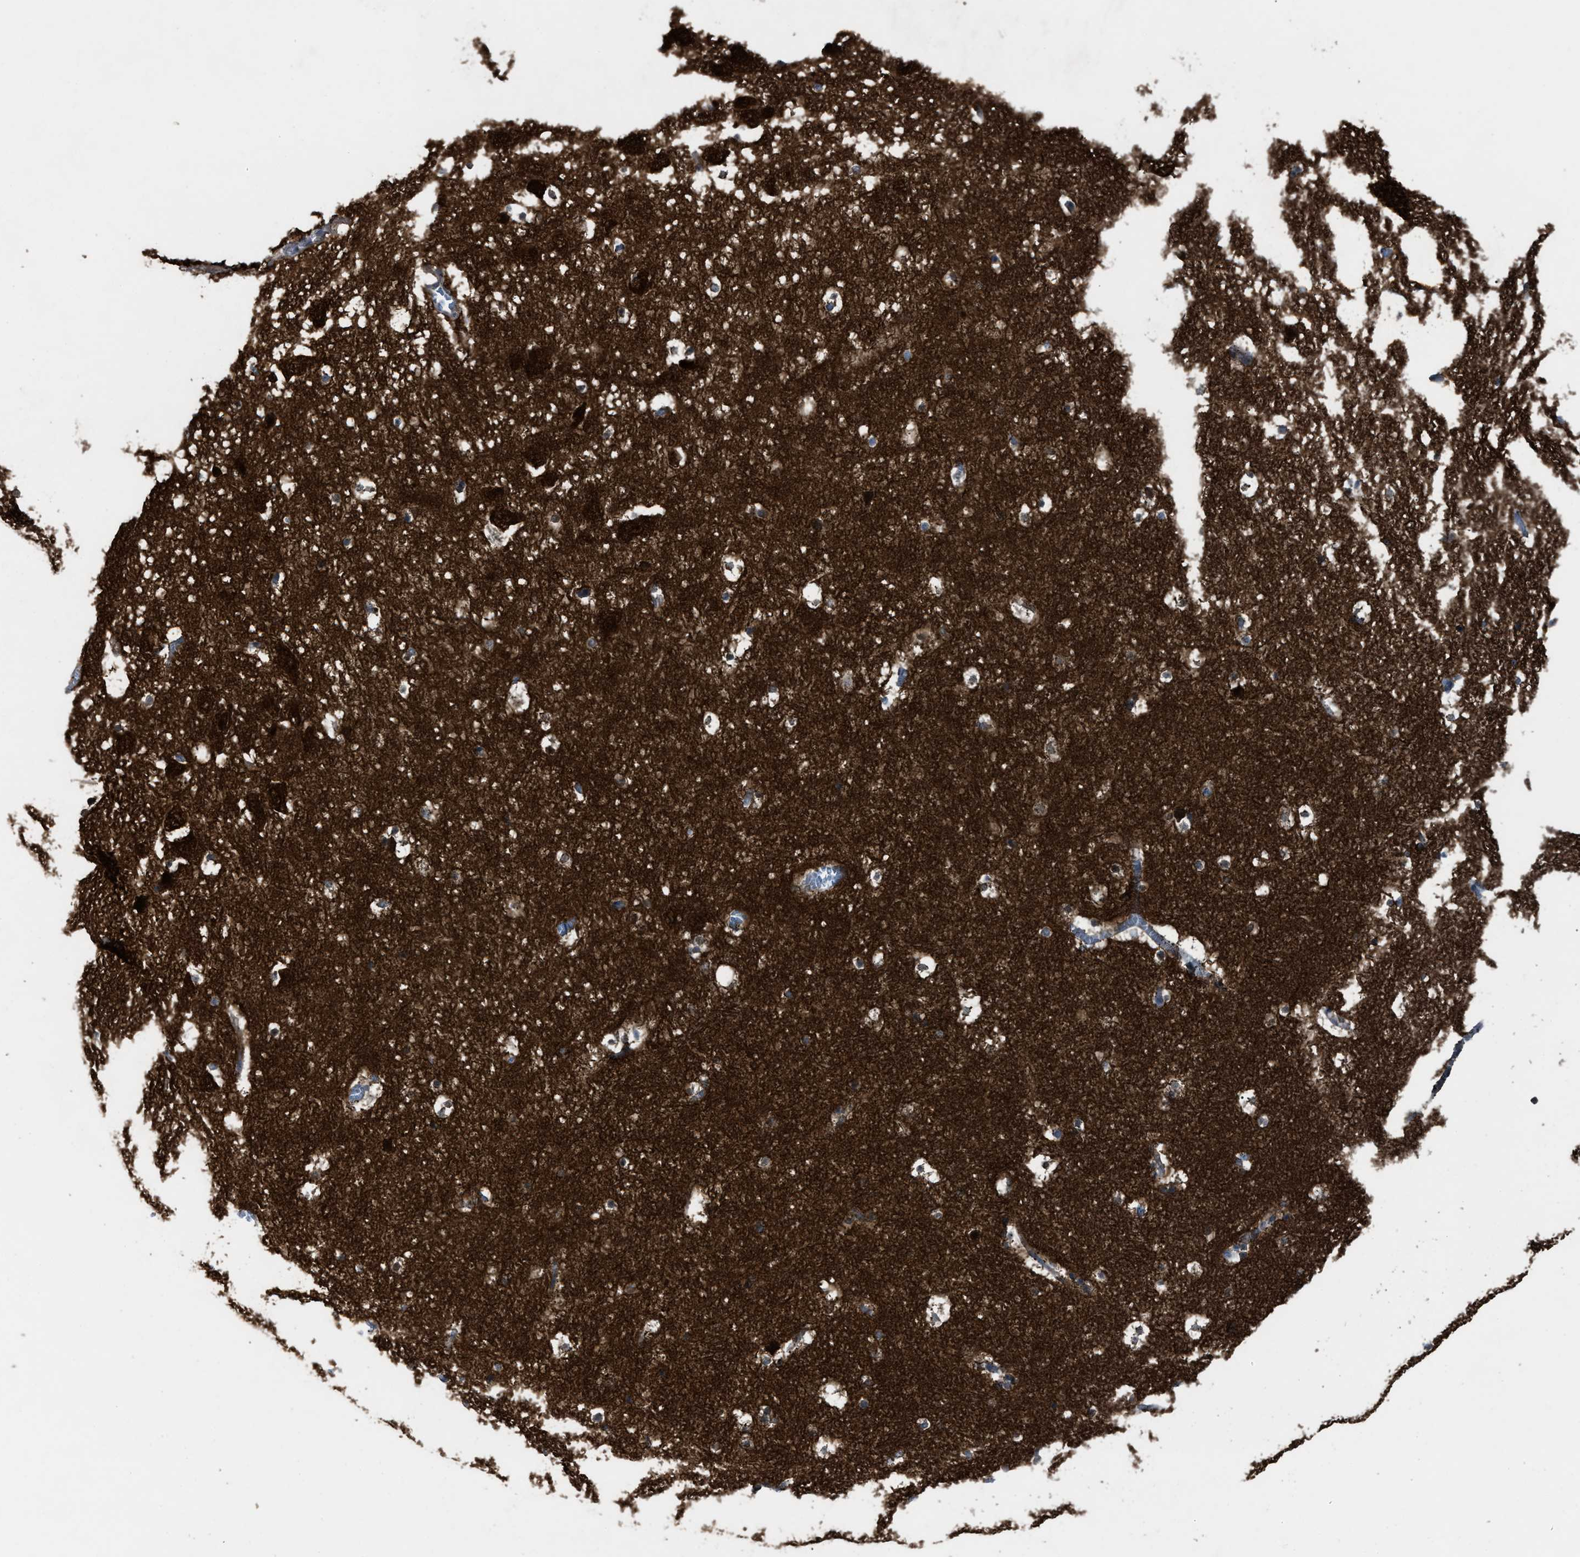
{"staining": {"intensity": "moderate", "quantity": ">75%", "location": "cytoplasmic/membranous"}, "tissue": "hippocampus", "cell_type": "Glial cells", "image_type": "normal", "snomed": [{"axis": "morphology", "description": "Normal tissue, NOS"}, {"axis": "topography", "description": "Hippocampus"}], "caption": "The histopathology image shows immunohistochemical staining of unremarkable hippocampus. There is moderate cytoplasmic/membranous staining is identified in approximately >75% of glial cells.", "gene": "PASK", "patient": {"sex": "male", "age": 45}}